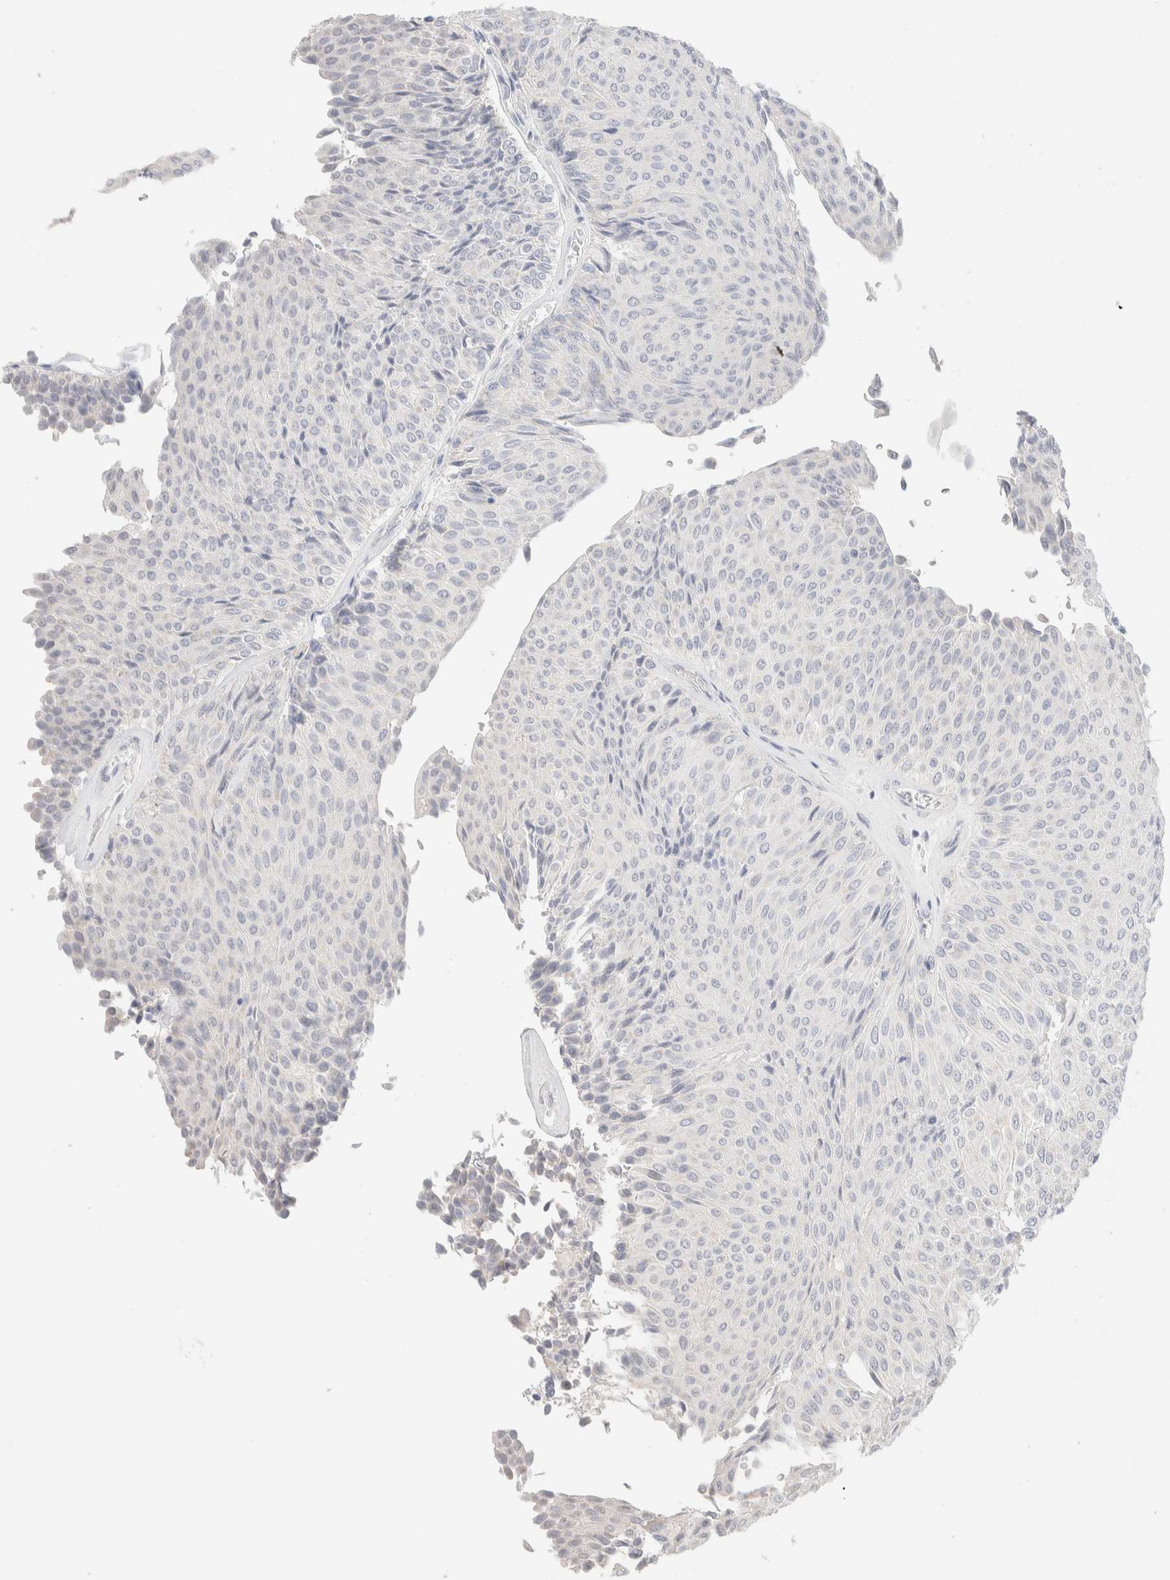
{"staining": {"intensity": "negative", "quantity": "none", "location": "none"}, "tissue": "urothelial cancer", "cell_type": "Tumor cells", "image_type": "cancer", "snomed": [{"axis": "morphology", "description": "Urothelial carcinoma, Low grade"}, {"axis": "topography", "description": "Urinary bladder"}], "caption": "The photomicrograph exhibits no significant staining in tumor cells of urothelial cancer.", "gene": "RIDA", "patient": {"sex": "male", "age": 78}}